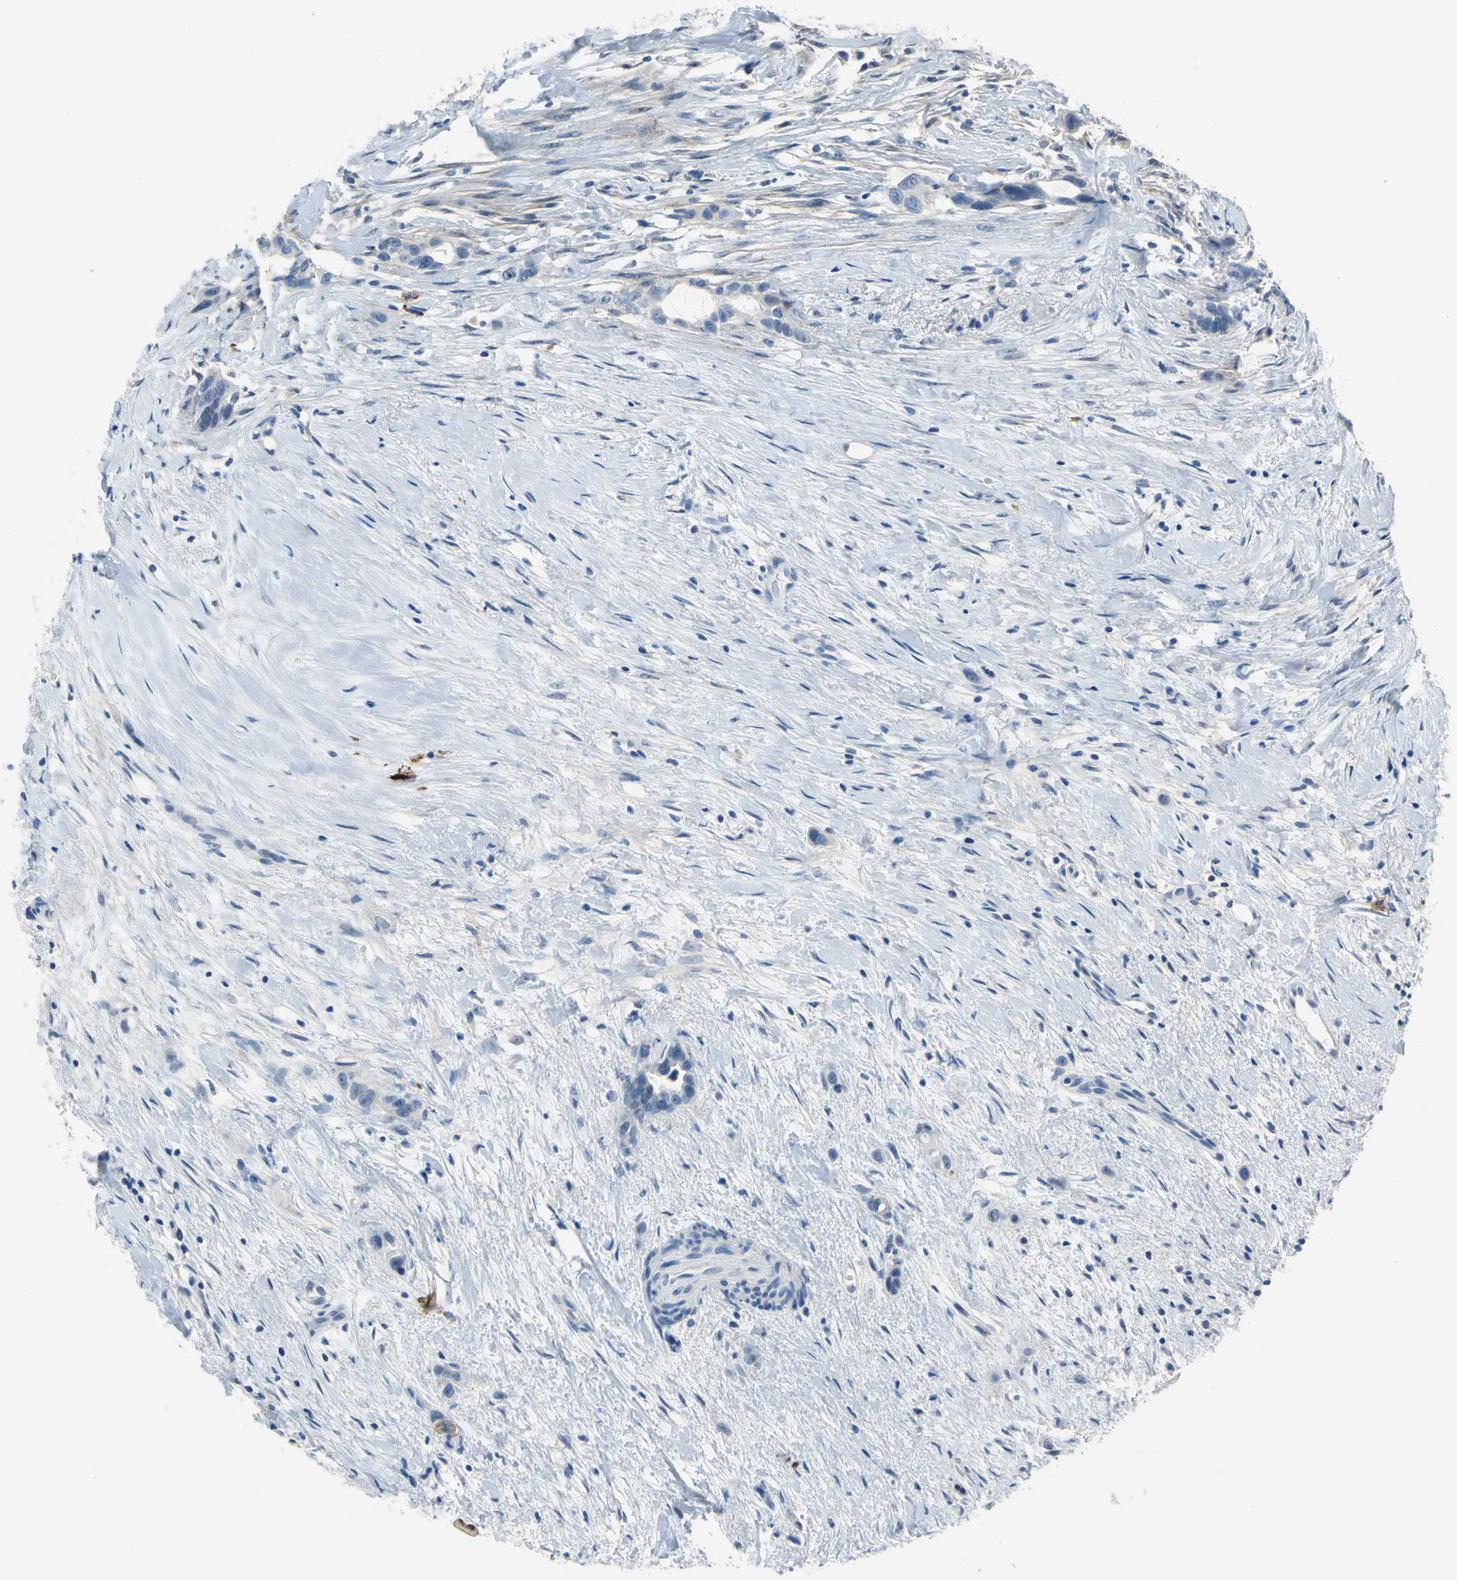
{"staining": {"intensity": "moderate", "quantity": "<25%", "location": "cytoplasmic/membranous"}, "tissue": "liver cancer", "cell_type": "Tumor cells", "image_type": "cancer", "snomed": [{"axis": "morphology", "description": "Cholangiocarcinoma"}, {"axis": "topography", "description": "Liver"}], "caption": "Immunohistochemical staining of cholangiocarcinoma (liver) shows low levels of moderate cytoplasmic/membranous protein staining in about <25% of tumor cells.", "gene": "MUC4", "patient": {"sex": "female", "age": 65}}